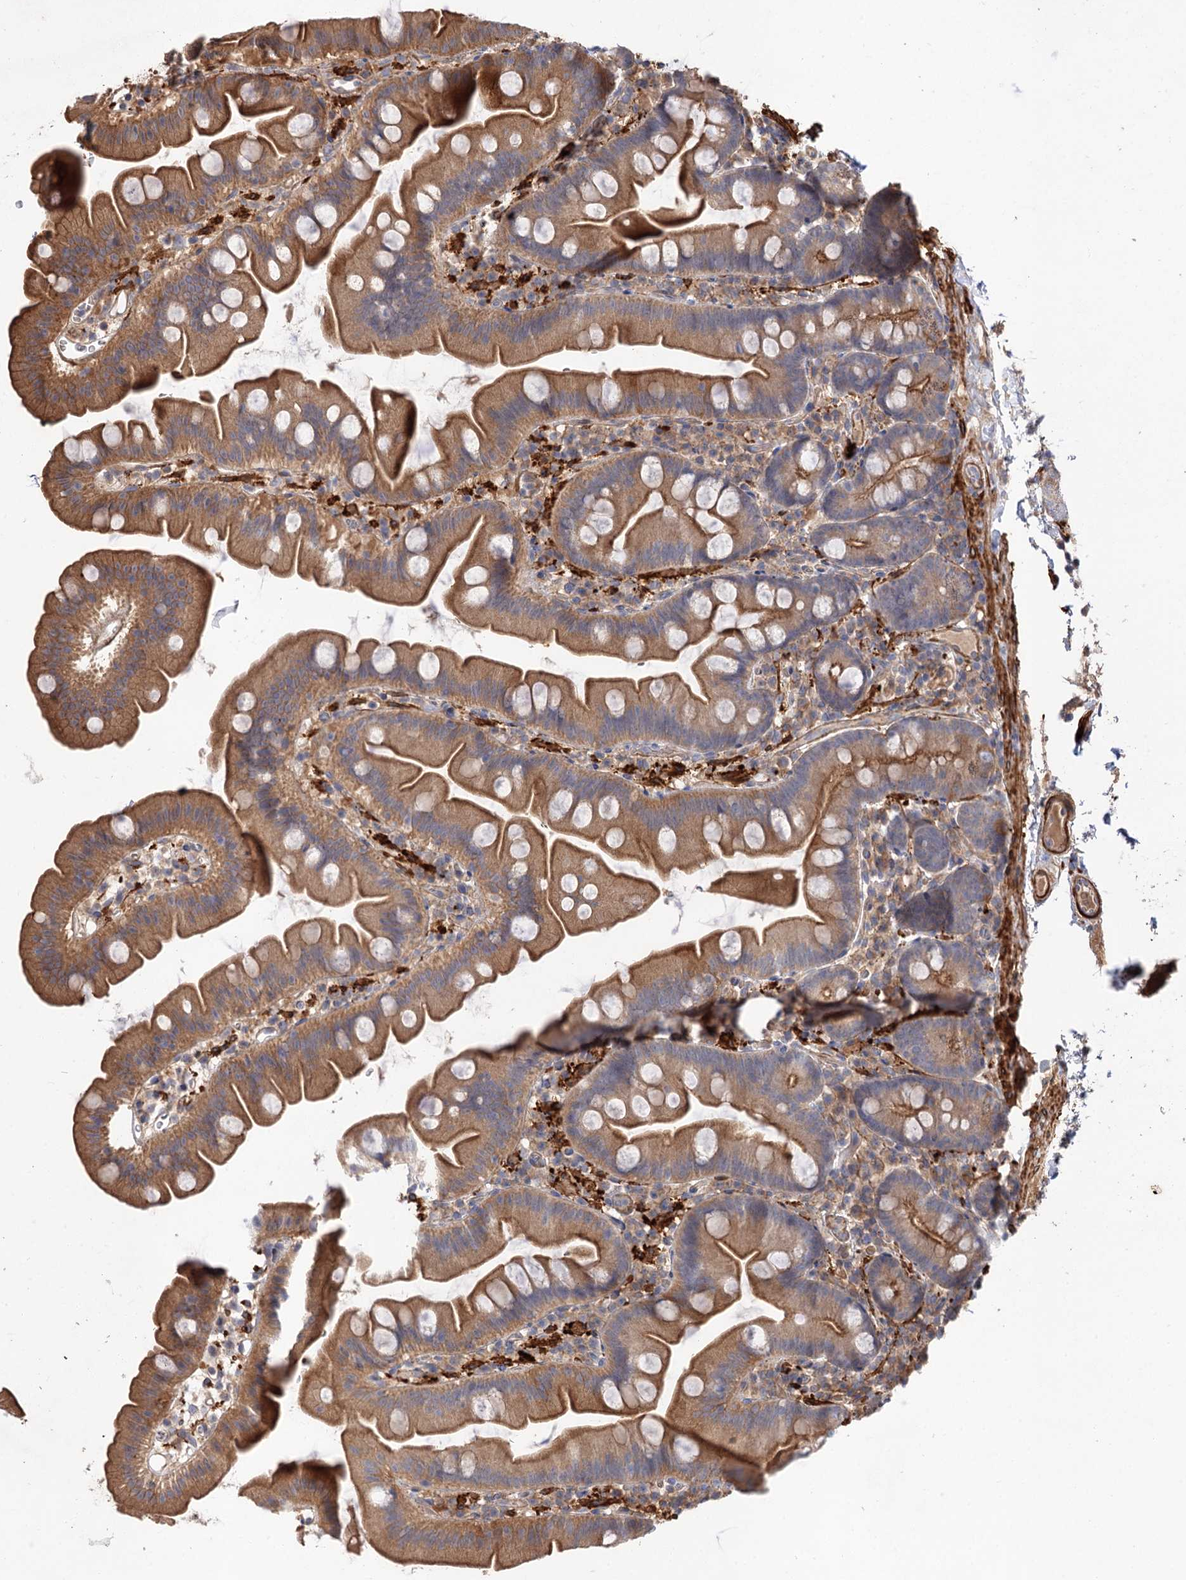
{"staining": {"intensity": "moderate", "quantity": ">75%", "location": "cytoplasmic/membranous"}, "tissue": "small intestine", "cell_type": "Glandular cells", "image_type": "normal", "snomed": [{"axis": "morphology", "description": "Normal tissue, NOS"}, {"axis": "topography", "description": "Small intestine"}], "caption": "Brown immunohistochemical staining in benign small intestine exhibits moderate cytoplasmic/membranous positivity in approximately >75% of glandular cells.", "gene": "FBXW8", "patient": {"sex": "female", "age": 68}}